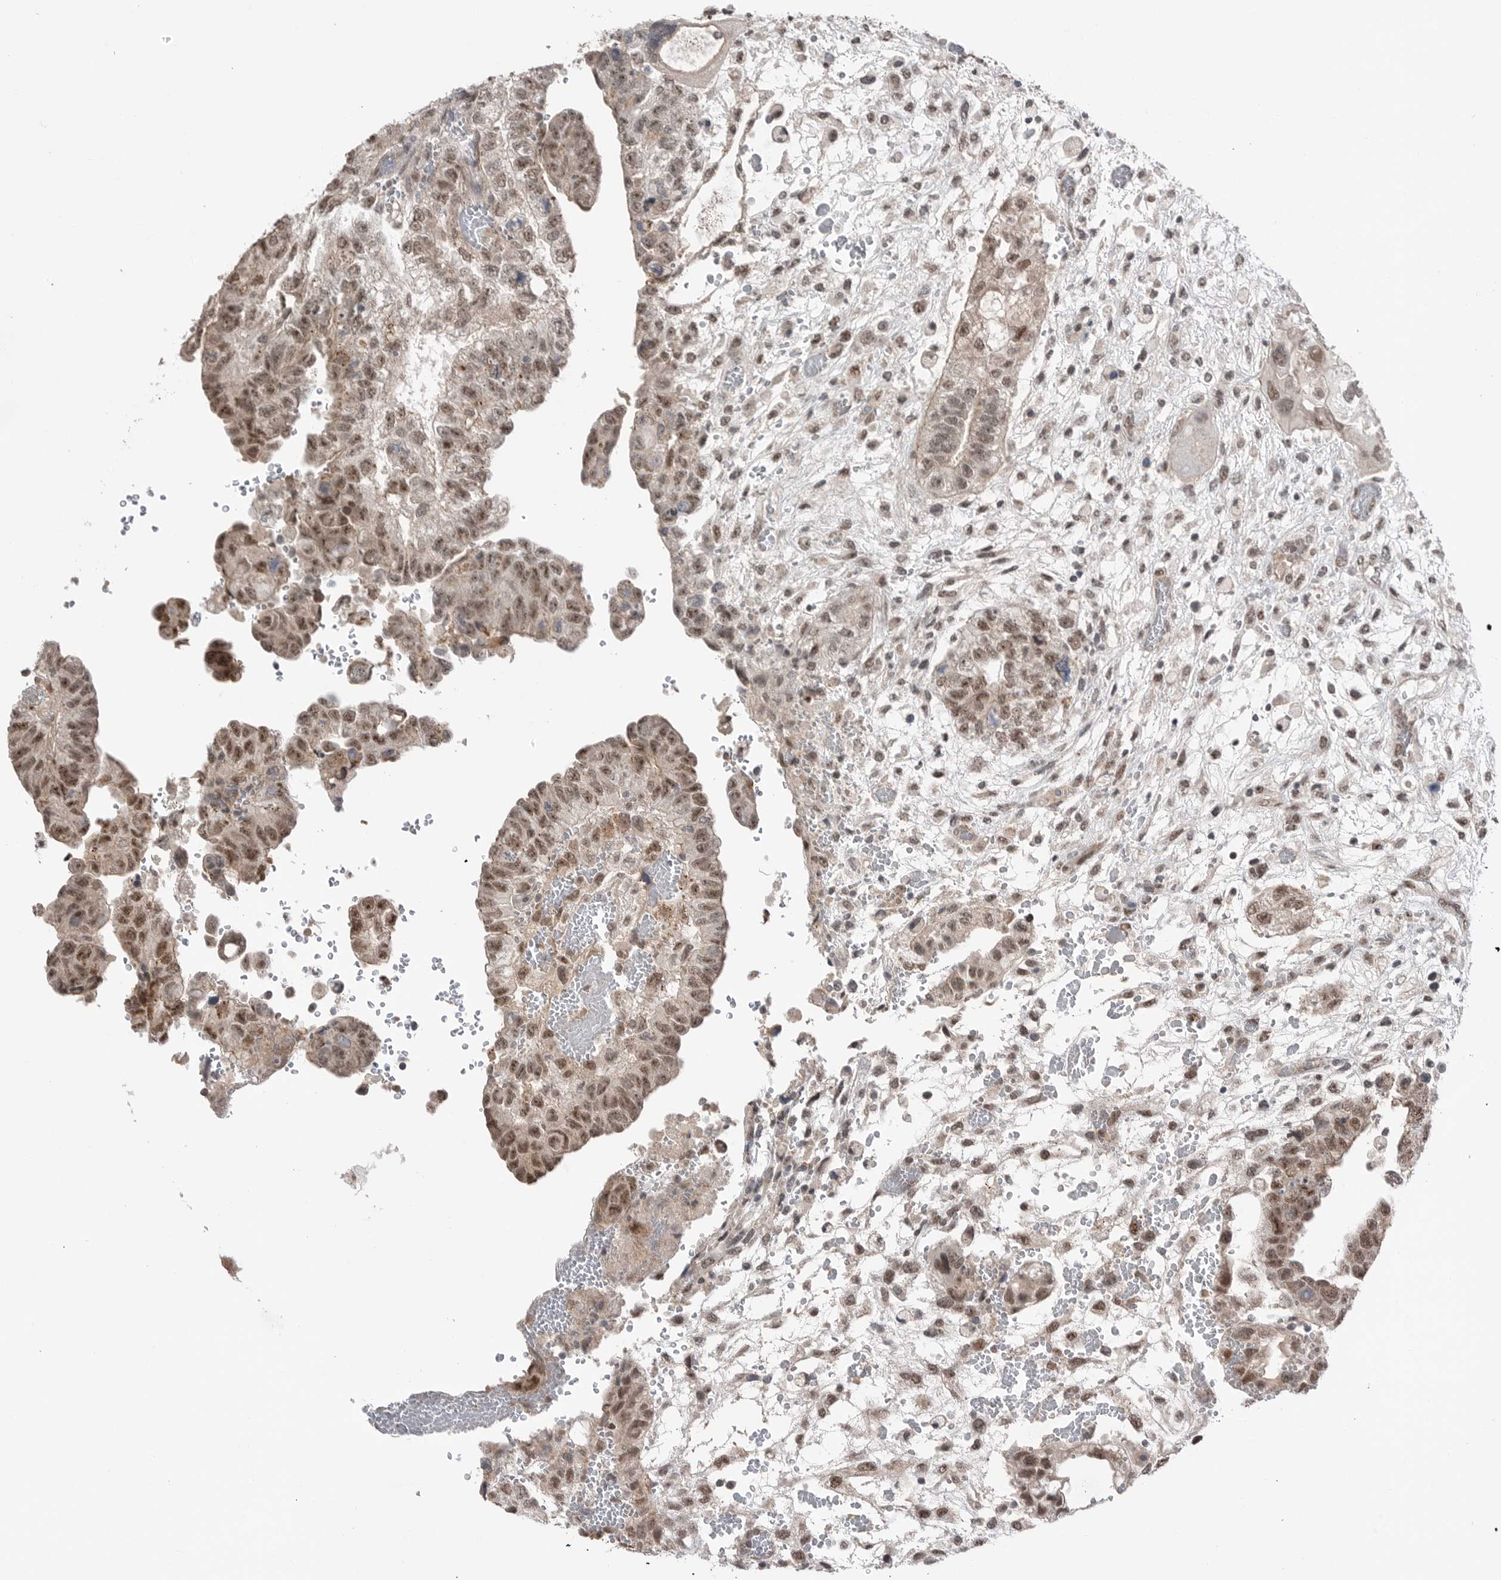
{"staining": {"intensity": "moderate", "quantity": ">75%", "location": "nuclear"}, "tissue": "testis cancer", "cell_type": "Tumor cells", "image_type": "cancer", "snomed": [{"axis": "morphology", "description": "Carcinoma, Embryonal, NOS"}, {"axis": "topography", "description": "Testis"}], "caption": "Immunohistochemistry (IHC) photomicrograph of neoplastic tissue: testis cancer (embryonal carcinoma) stained using IHC shows medium levels of moderate protein expression localized specifically in the nuclear of tumor cells, appearing as a nuclear brown color.", "gene": "NTAQ1", "patient": {"sex": "male", "age": 36}}